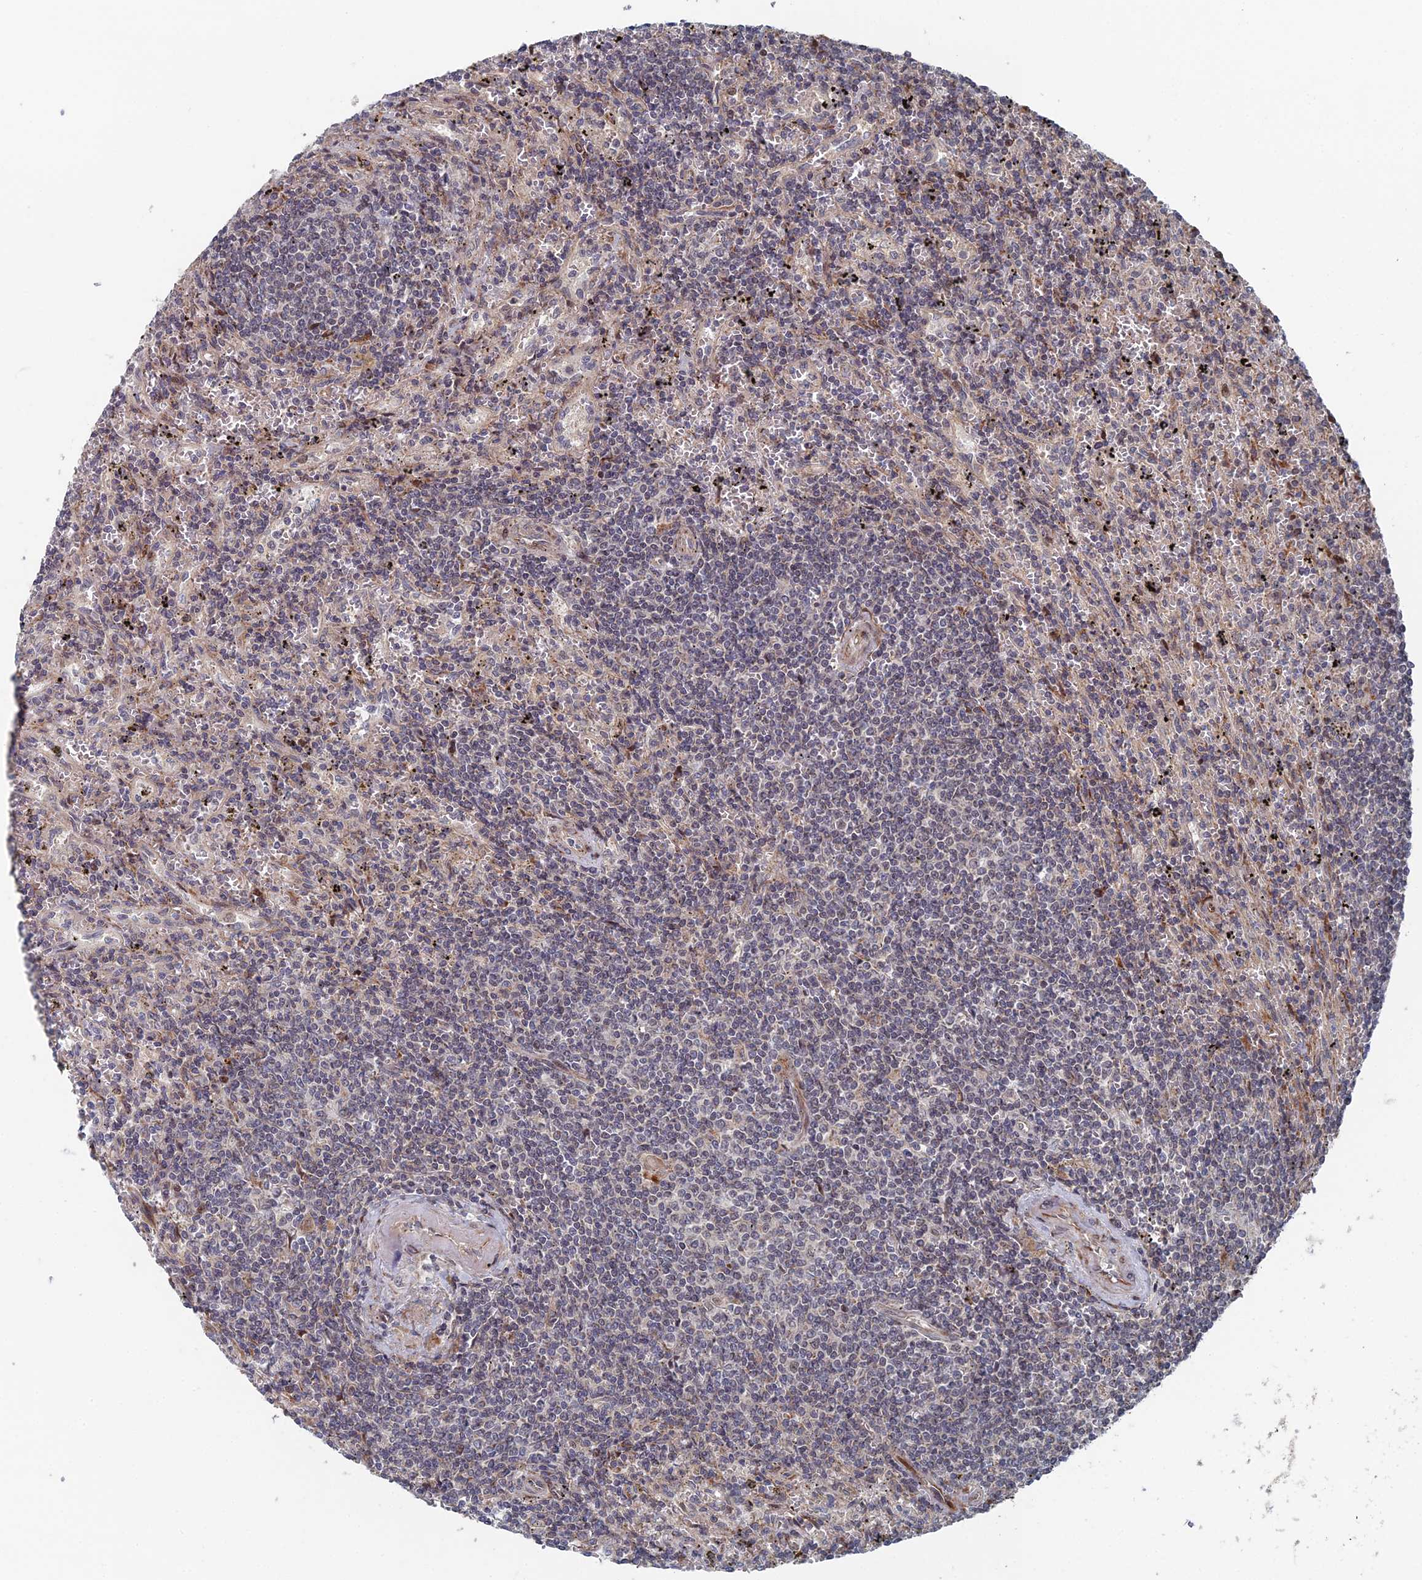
{"staining": {"intensity": "negative", "quantity": "none", "location": "none"}, "tissue": "lymphoma", "cell_type": "Tumor cells", "image_type": "cancer", "snomed": [{"axis": "morphology", "description": "Malignant lymphoma, non-Hodgkin's type, Low grade"}, {"axis": "topography", "description": "Spleen"}], "caption": "Immunohistochemical staining of human low-grade malignant lymphoma, non-Hodgkin's type reveals no significant positivity in tumor cells.", "gene": "GTF2IRD1", "patient": {"sex": "male", "age": 76}}